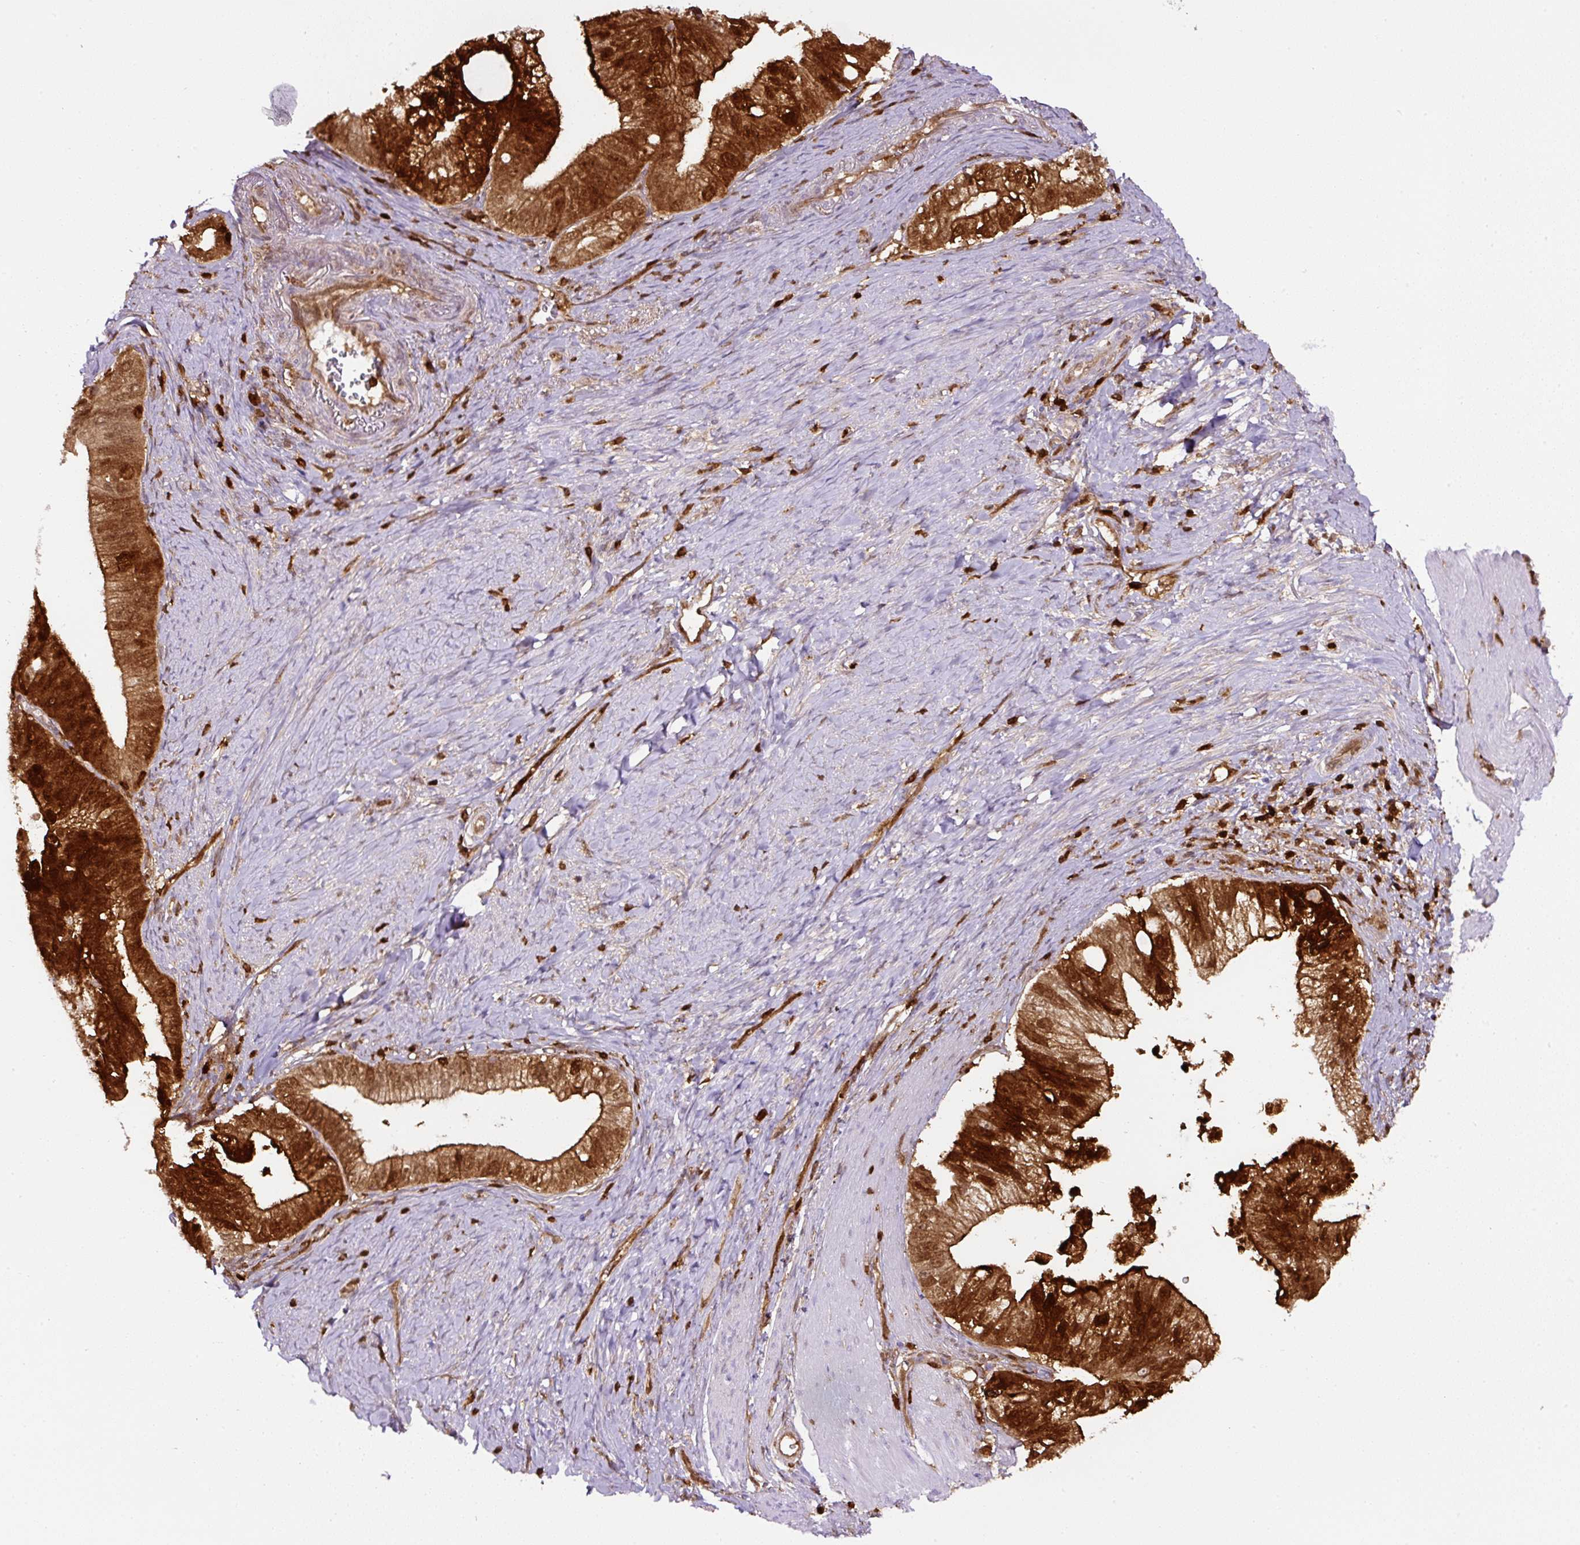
{"staining": {"intensity": "strong", "quantity": ">75%", "location": "cytoplasmic/membranous,nuclear"}, "tissue": "pancreatic cancer", "cell_type": "Tumor cells", "image_type": "cancer", "snomed": [{"axis": "morphology", "description": "Adenocarcinoma, NOS"}, {"axis": "topography", "description": "Pancreas"}], "caption": "Brown immunohistochemical staining in pancreatic adenocarcinoma shows strong cytoplasmic/membranous and nuclear staining in about >75% of tumor cells.", "gene": "ANXA1", "patient": {"sex": "male", "age": 70}}